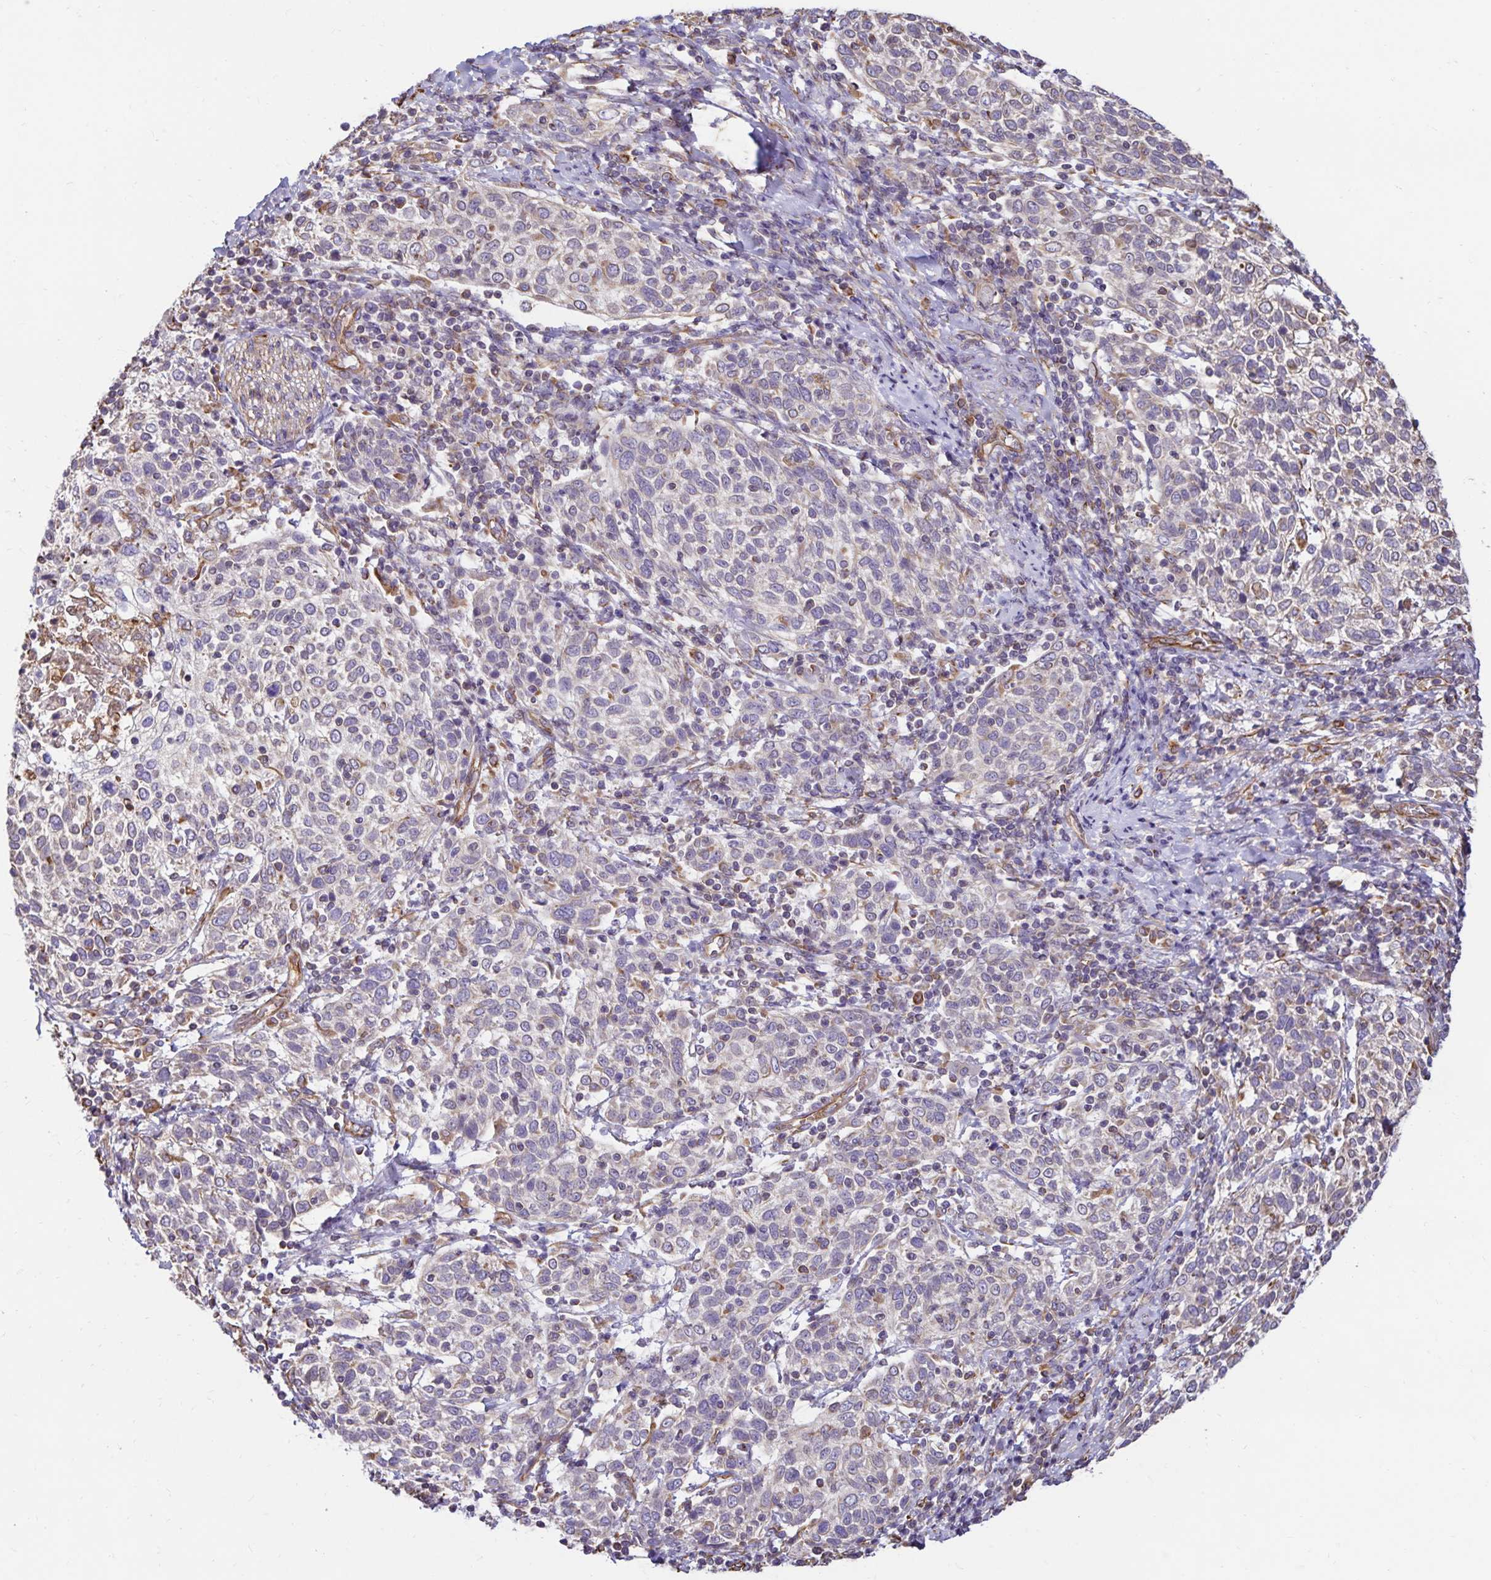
{"staining": {"intensity": "moderate", "quantity": "<25%", "location": "cytoplasmic/membranous"}, "tissue": "cervical cancer", "cell_type": "Tumor cells", "image_type": "cancer", "snomed": [{"axis": "morphology", "description": "Squamous cell carcinoma, NOS"}, {"axis": "topography", "description": "Cervix"}], "caption": "Immunohistochemical staining of human cervical cancer exhibits low levels of moderate cytoplasmic/membranous expression in about <25% of tumor cells.", "gene": "TRPV6", "patient": {"sex": "female", "age": 61}}